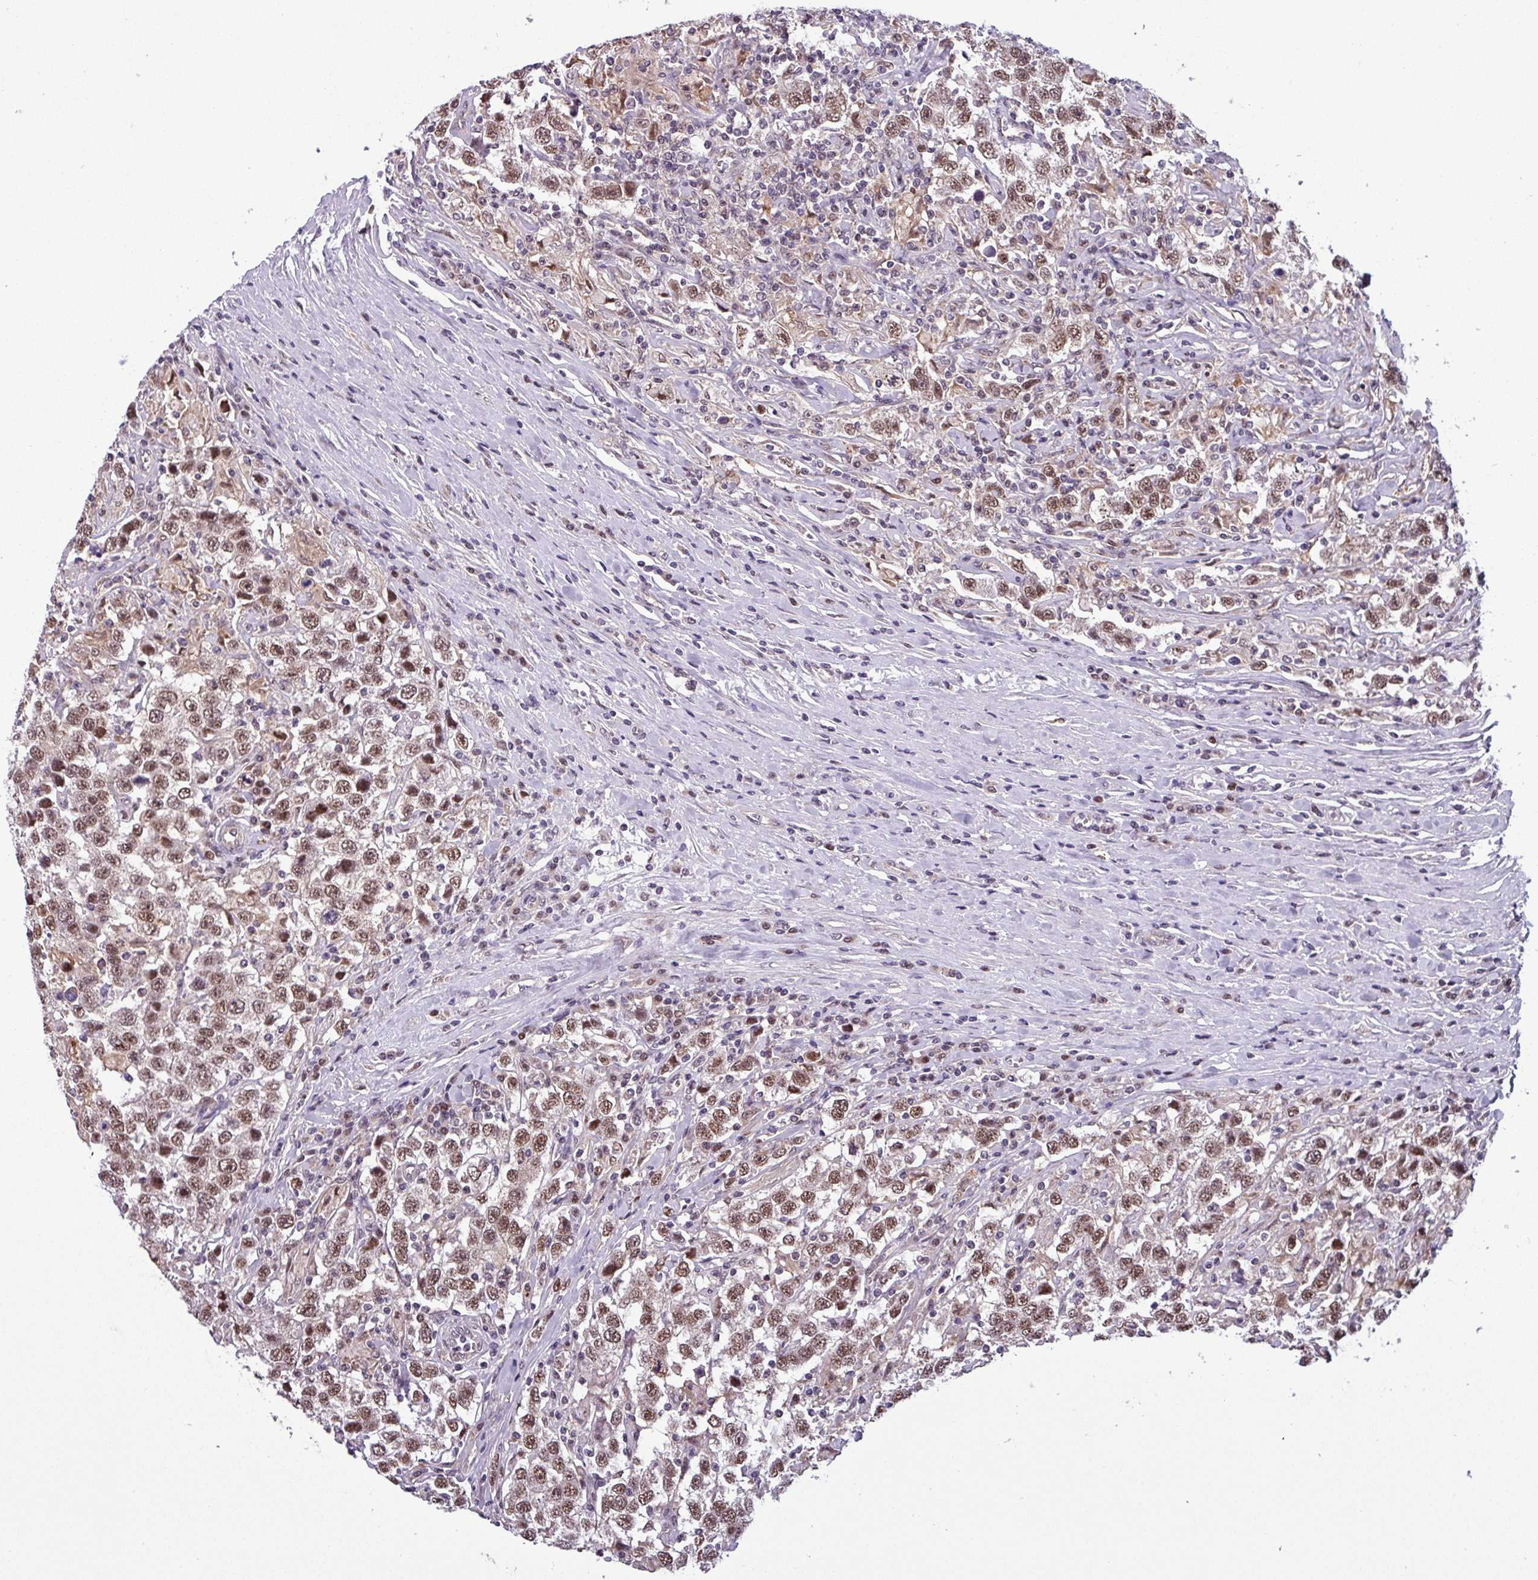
{"staining": {"intensity": "moderate", "quantity": ">75%", "location": "nuclear"}, "tissue": "testis cancer", "cell_type": "Tumor cells", "image_type": "cancer", "snomed": [{"axis": "morphology", "description": "Seminoma, NOS"}, {"axis": "topography", "description": "Testis"}], "caption": "Human seminoma (testis) stained with a brown dye demonstrates moderate nuclear positive expression in approximately >75% of tumor cells.", "gene": "NPFFR1", "patient": {"sex": "male", "age": 41}}